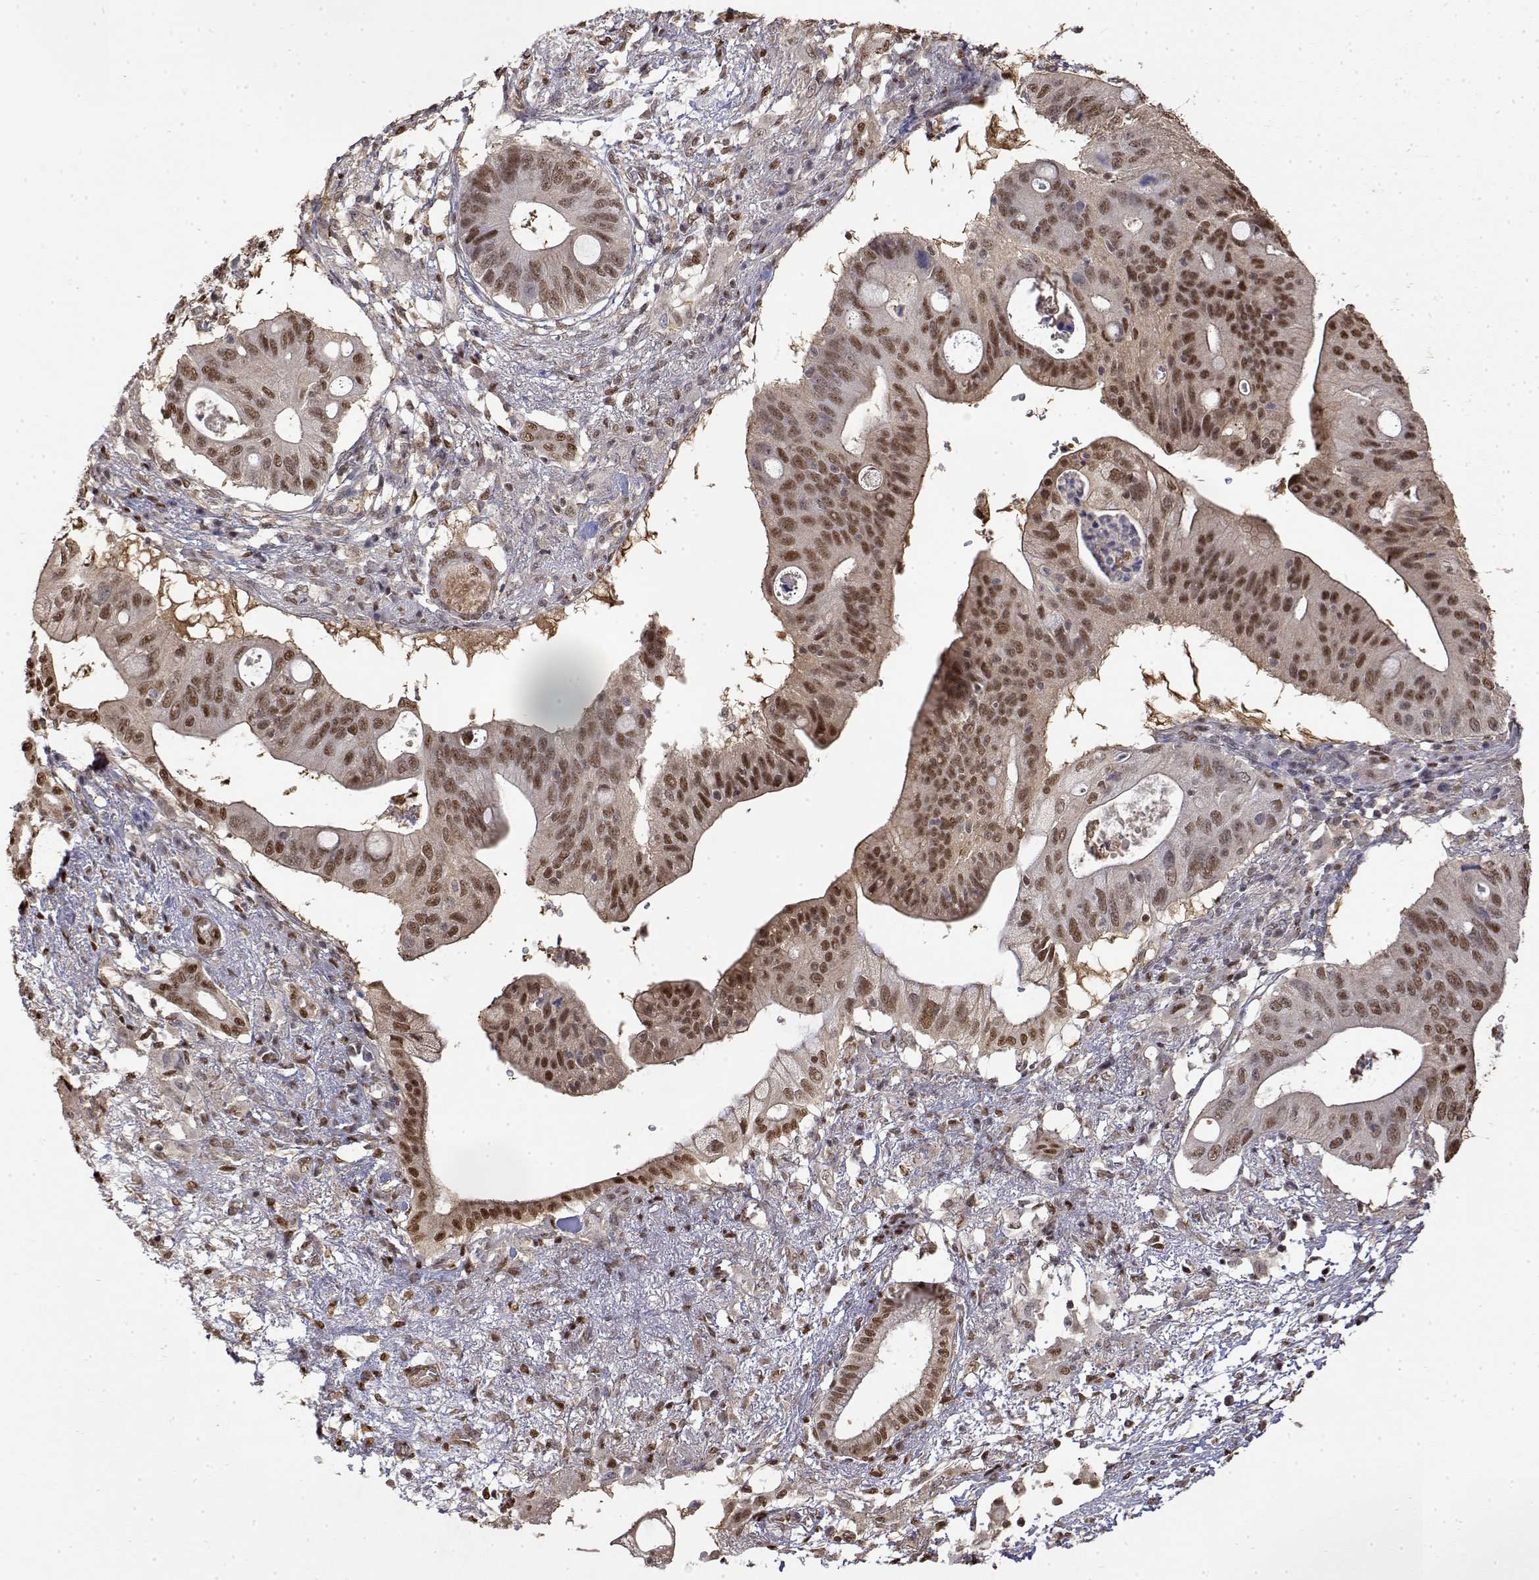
{"staining": {"intensity": "moderate", "quantity": ">75%", "location": "nuclear"}, "tissue": "pancreatic cancer", "cell_type": "Tumor cells", "image_type": "cancer", "snomed": [{"axis": "morphology", "description": "Adenocarcinoma, NOS"}, {"axis": "topography", "description": "Pancreas"}], "caption": "Brown immunohistochemical staining in human pancreatic cancer (adenocarcinoma) reveals moderate nuclear positivity in approximately >75% of tumor cells.", "gene": "TPI1", "patient": {"sex": "female", "age": 72}}